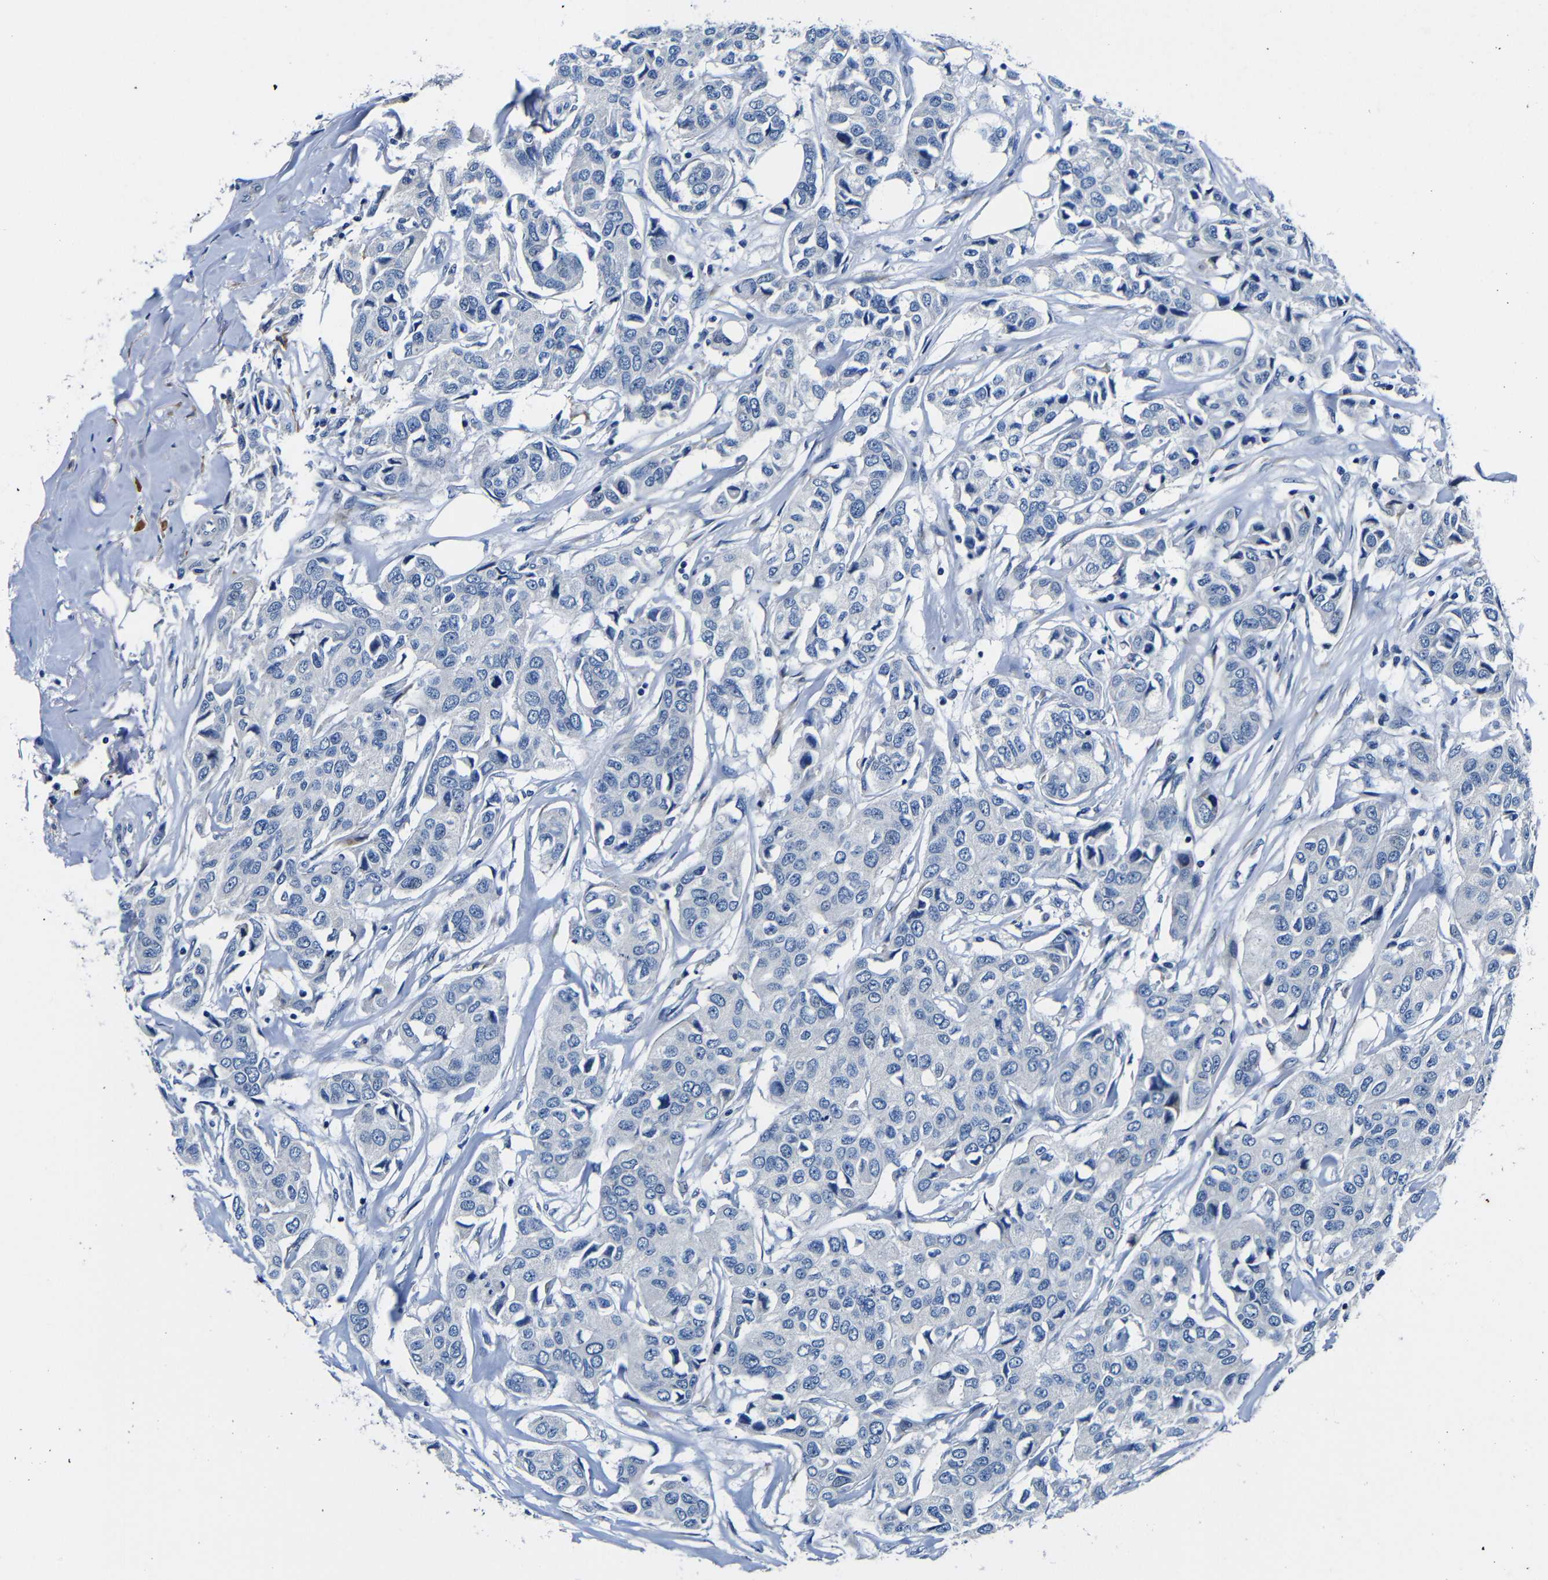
{"staining": {"intensity": "negative", "quantity": "none", "location": "none"}, "tissue": "breast cancer", "cell_type": "Tumor cells", "image_type": "cancer", "snomed": [{"axis": "morphology", "description": "Duct carcinoma"}, {"axis": "topography", "description": "Breast"}], "caption": "This is an immunohistochemistry micrograph of invasive ductal carcinoma (breast). There is no positivity in tumor cells.", "gene": "TNFAIP1", "patient": {"sex": "female", "age": 80}}